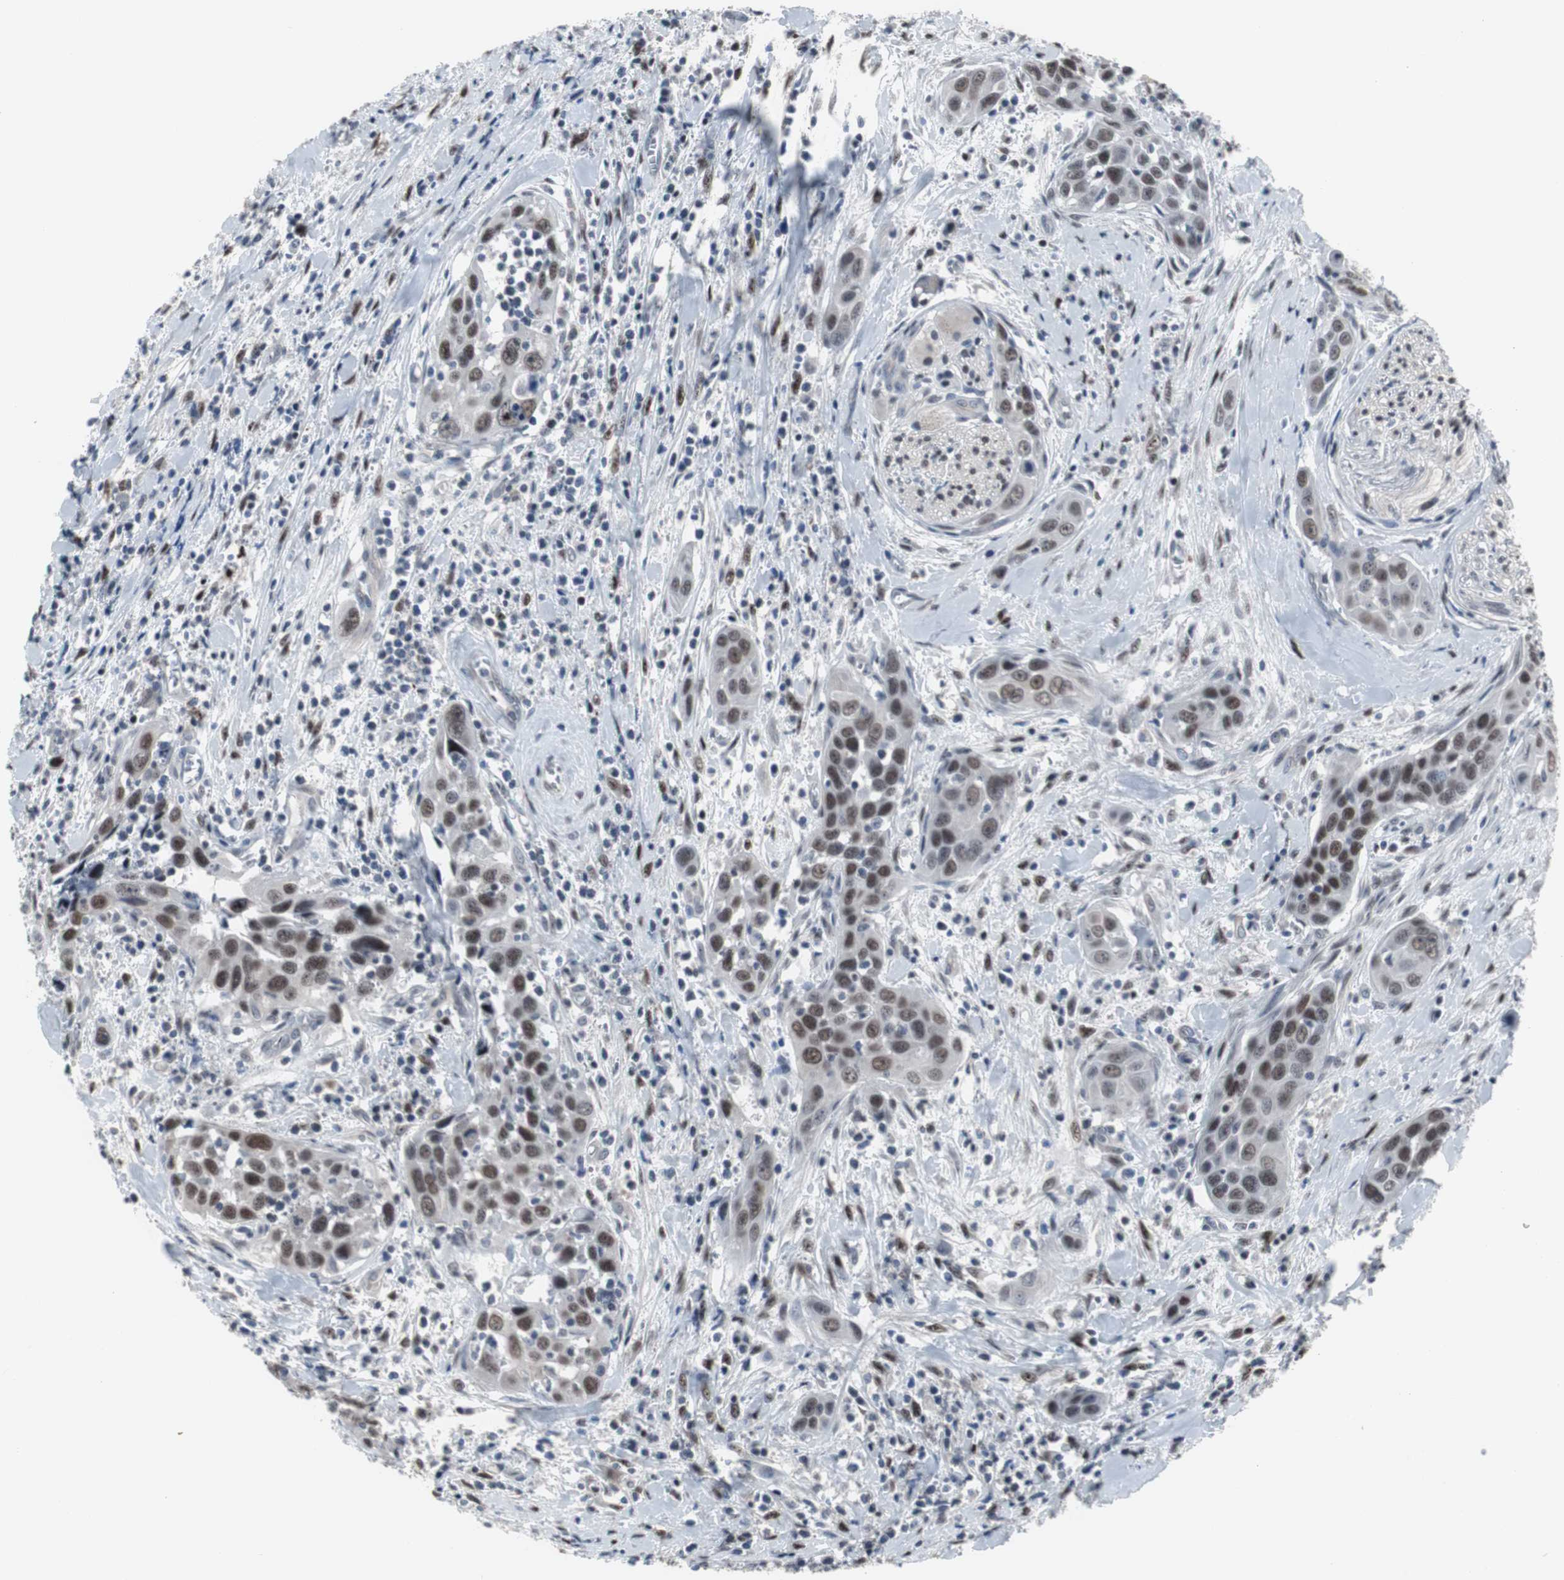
{"staining": {"intensity": "moderate", "quantity": ">75%", "location": "nuclear"}, "tissue": "head and neck cancer", "cell_type": "Tumor cells", "image_type": "cancer", "snomed": [{"axis": "morphology", "description": "Squamous cell carcinoma, NOS"}, {"axis": "topography", "description": "Oral tissue"}, {"axis": "topography", "description": "Head-Neck"}], "caption": "A high-resolution micrograph shows immunohistochemistry staining of head and neck cancer, which shows moderate nuclear positivity in about >75% of tumor cells. The protein of interest is stained brown, and the nuclei are stained in blue (DAB IHC with brightfield microscopy, high magnification).", "gene": "FOXP4", "patient": {"sex": "female", "age": 50}}